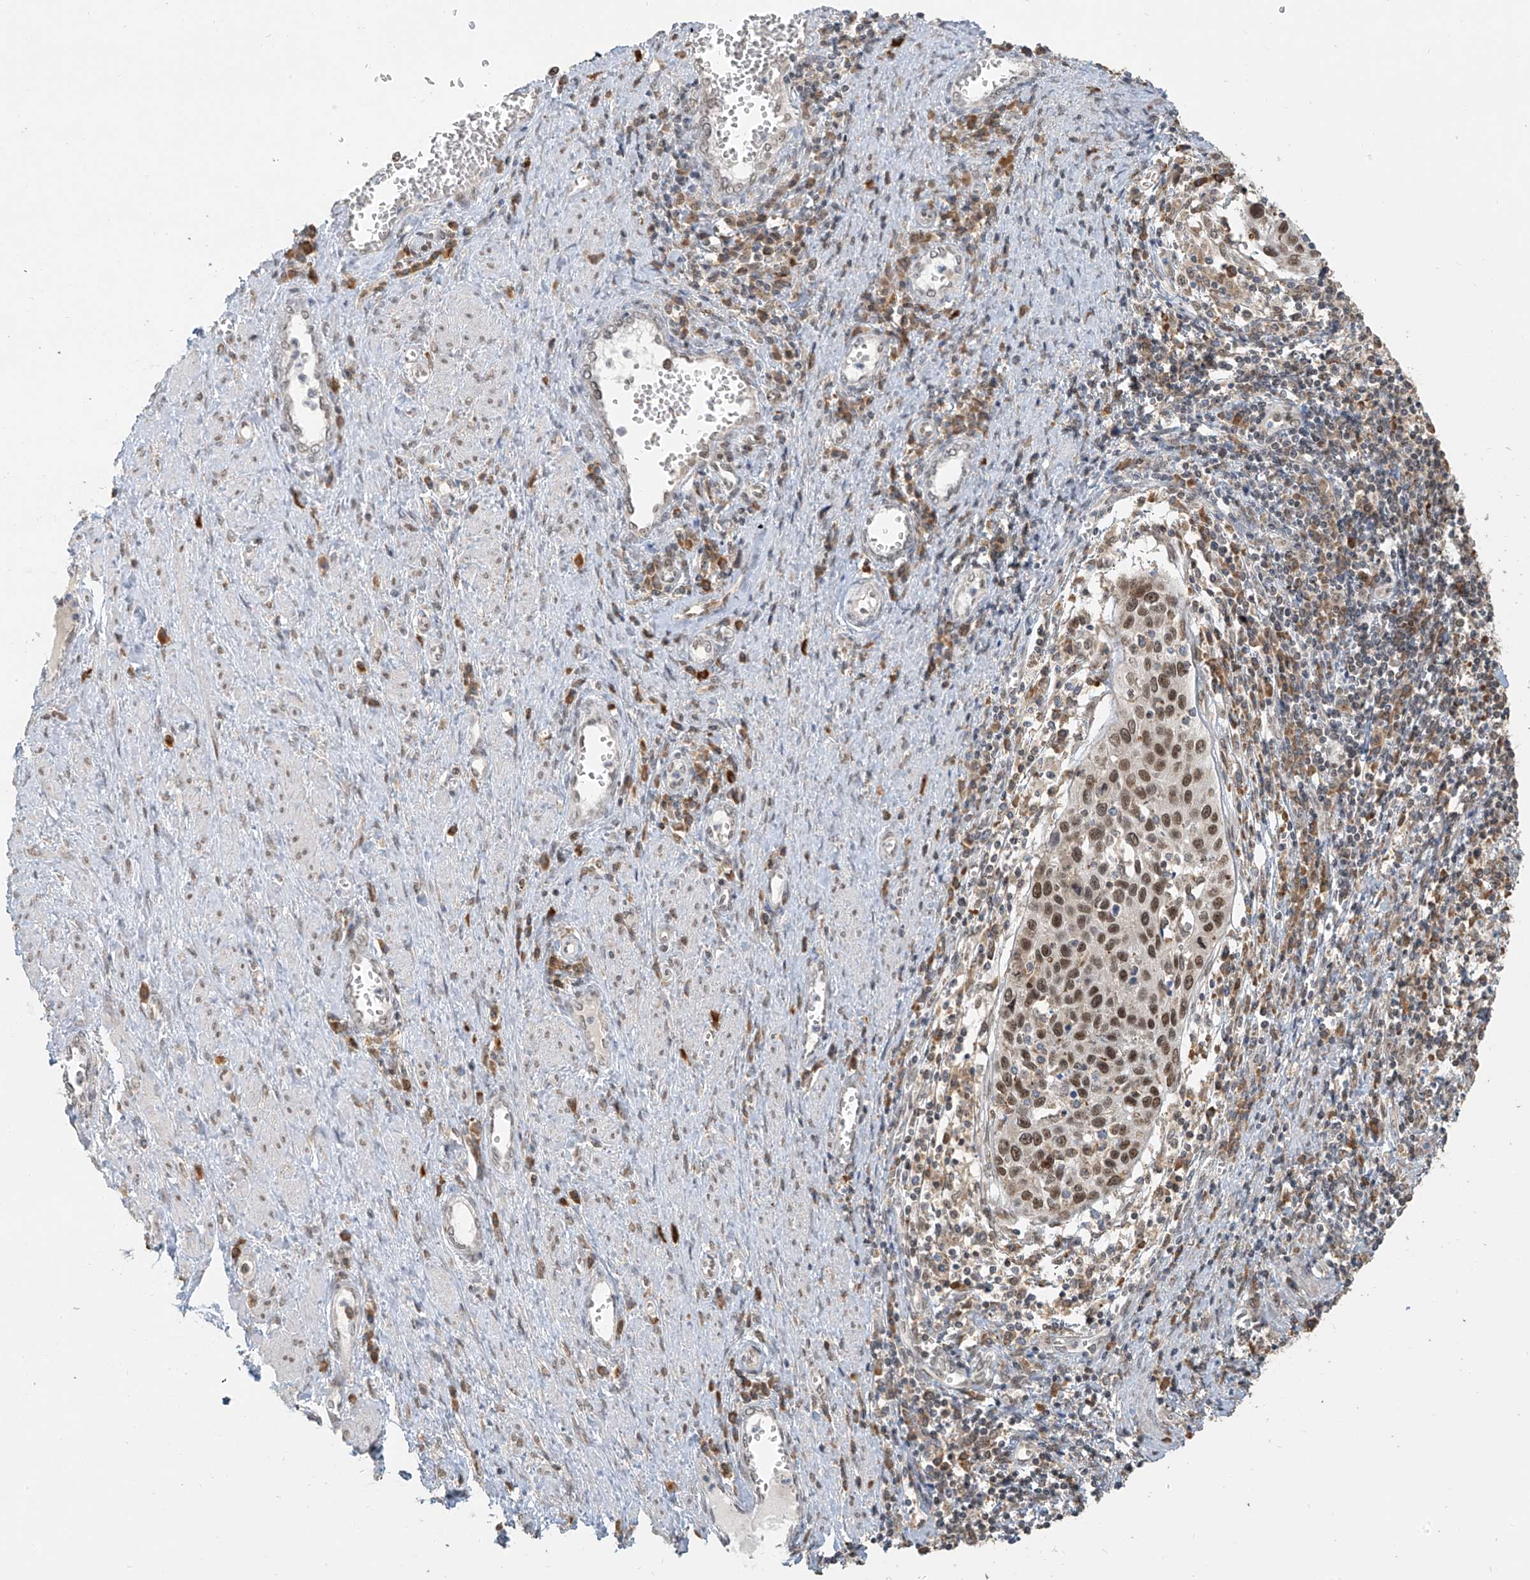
{"staining": {"intensity": "moderate", "quantity": ">75%", "location": "nuclear"}, "tissue": "cervical cancer", "cell_type": "Tumor cells", "image_type": "cancer", "snomed": [{"axis": "morphology", "description": "Squamous cell carcinoma, NOS"}, {"axis": "topography", "description": "Cervix"}], "caption": "Protein expression analysis of squamous cell carcinoma (cervical) reveals moderate nuclear expression in approximately >75% of tumor cells.", "gene": "ZMYM2", "patient": {"sex": "female", "age": 32}}